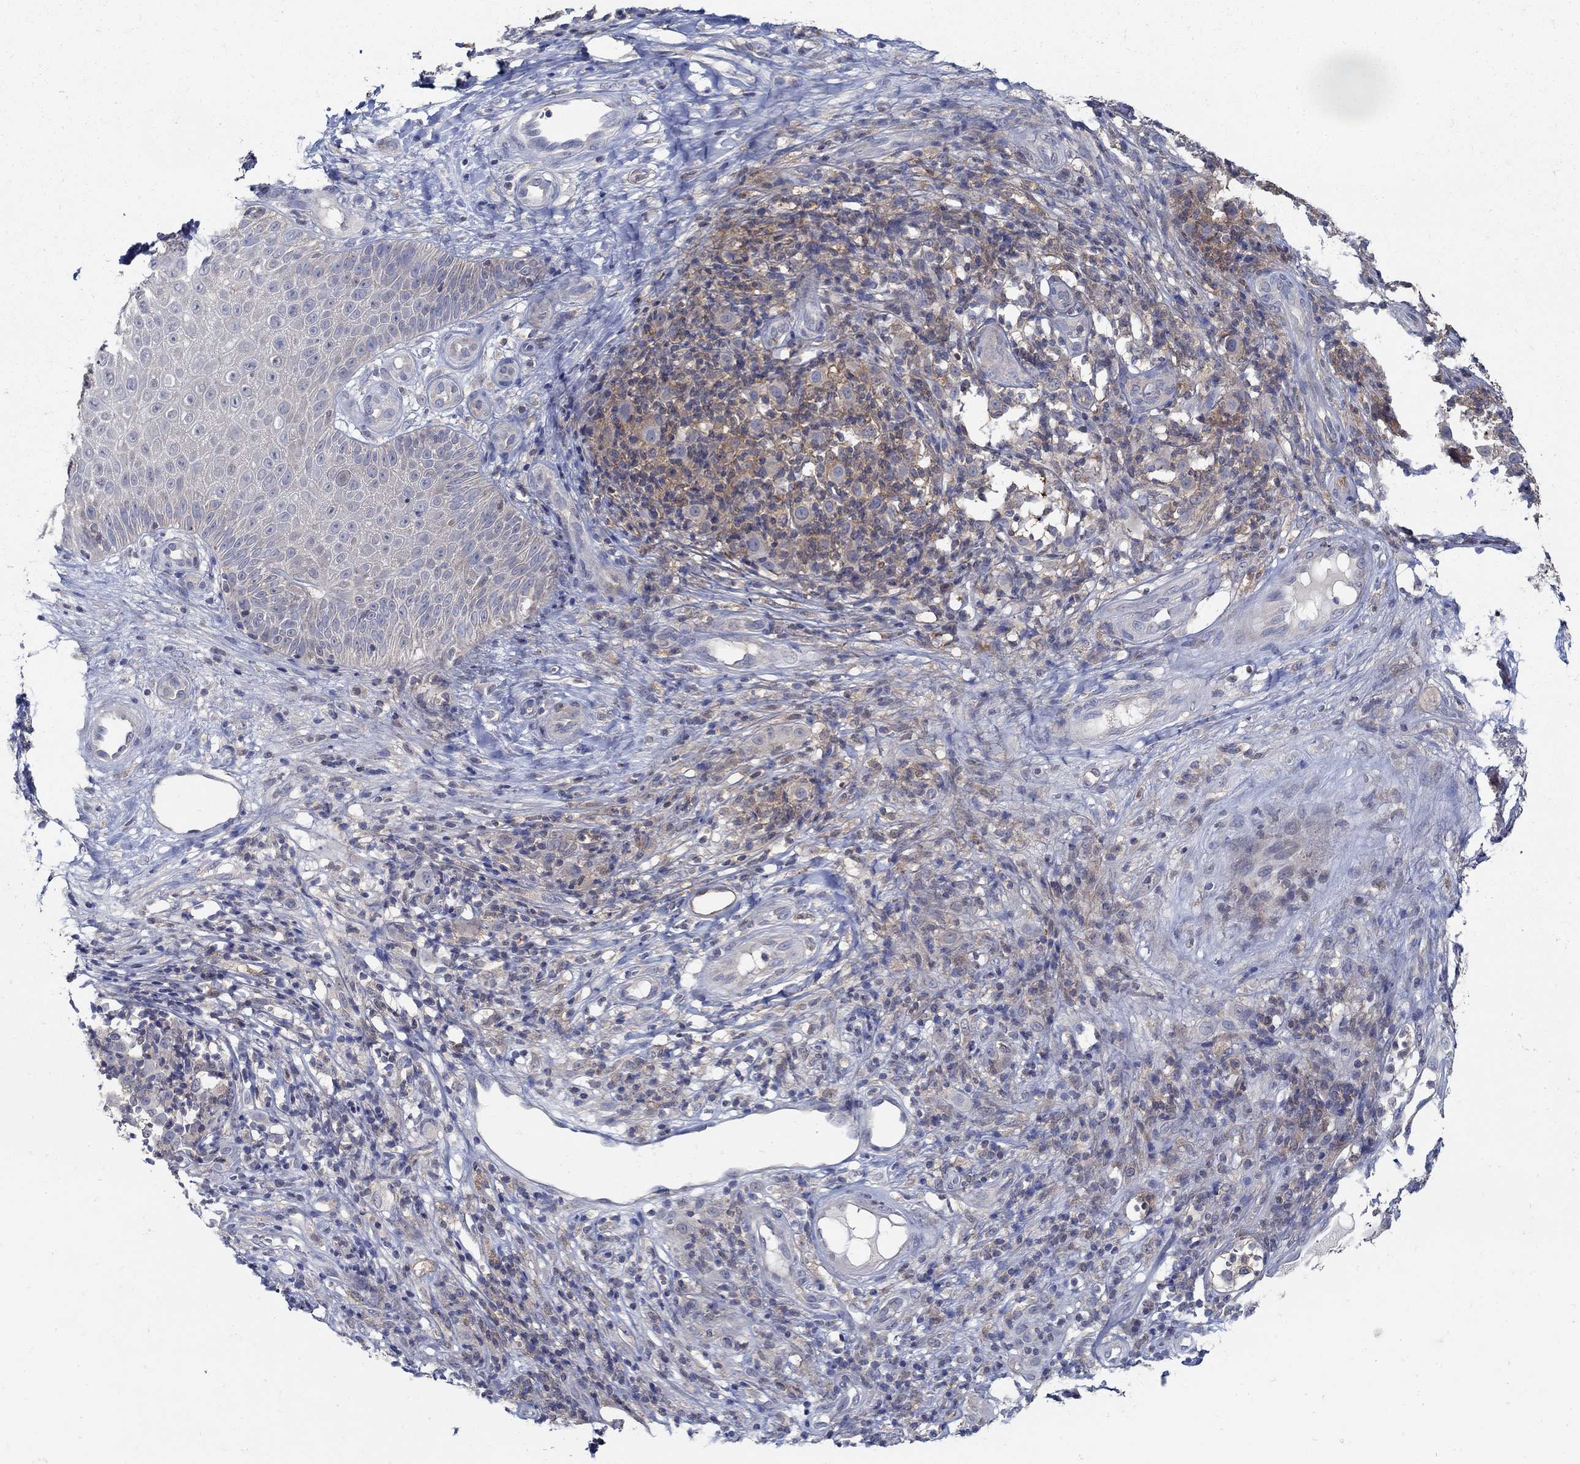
{"staining": {"intensity": "negative", "quantity": "none", "location": "none"}, "tissue": "melanoma", "cell_type": "Tumor cells", "image_type": "cancer", "snomed": [{"axis": "morphology", "description": "Malignant melanoma, NOS"}, {"axis": "topography", "description": "Skin"}], "caption": "Tumor cells are negative for brown protein staining in melanoma.", "gene": "MTHFR", "patient": {"sex": "female", "age": 87}}